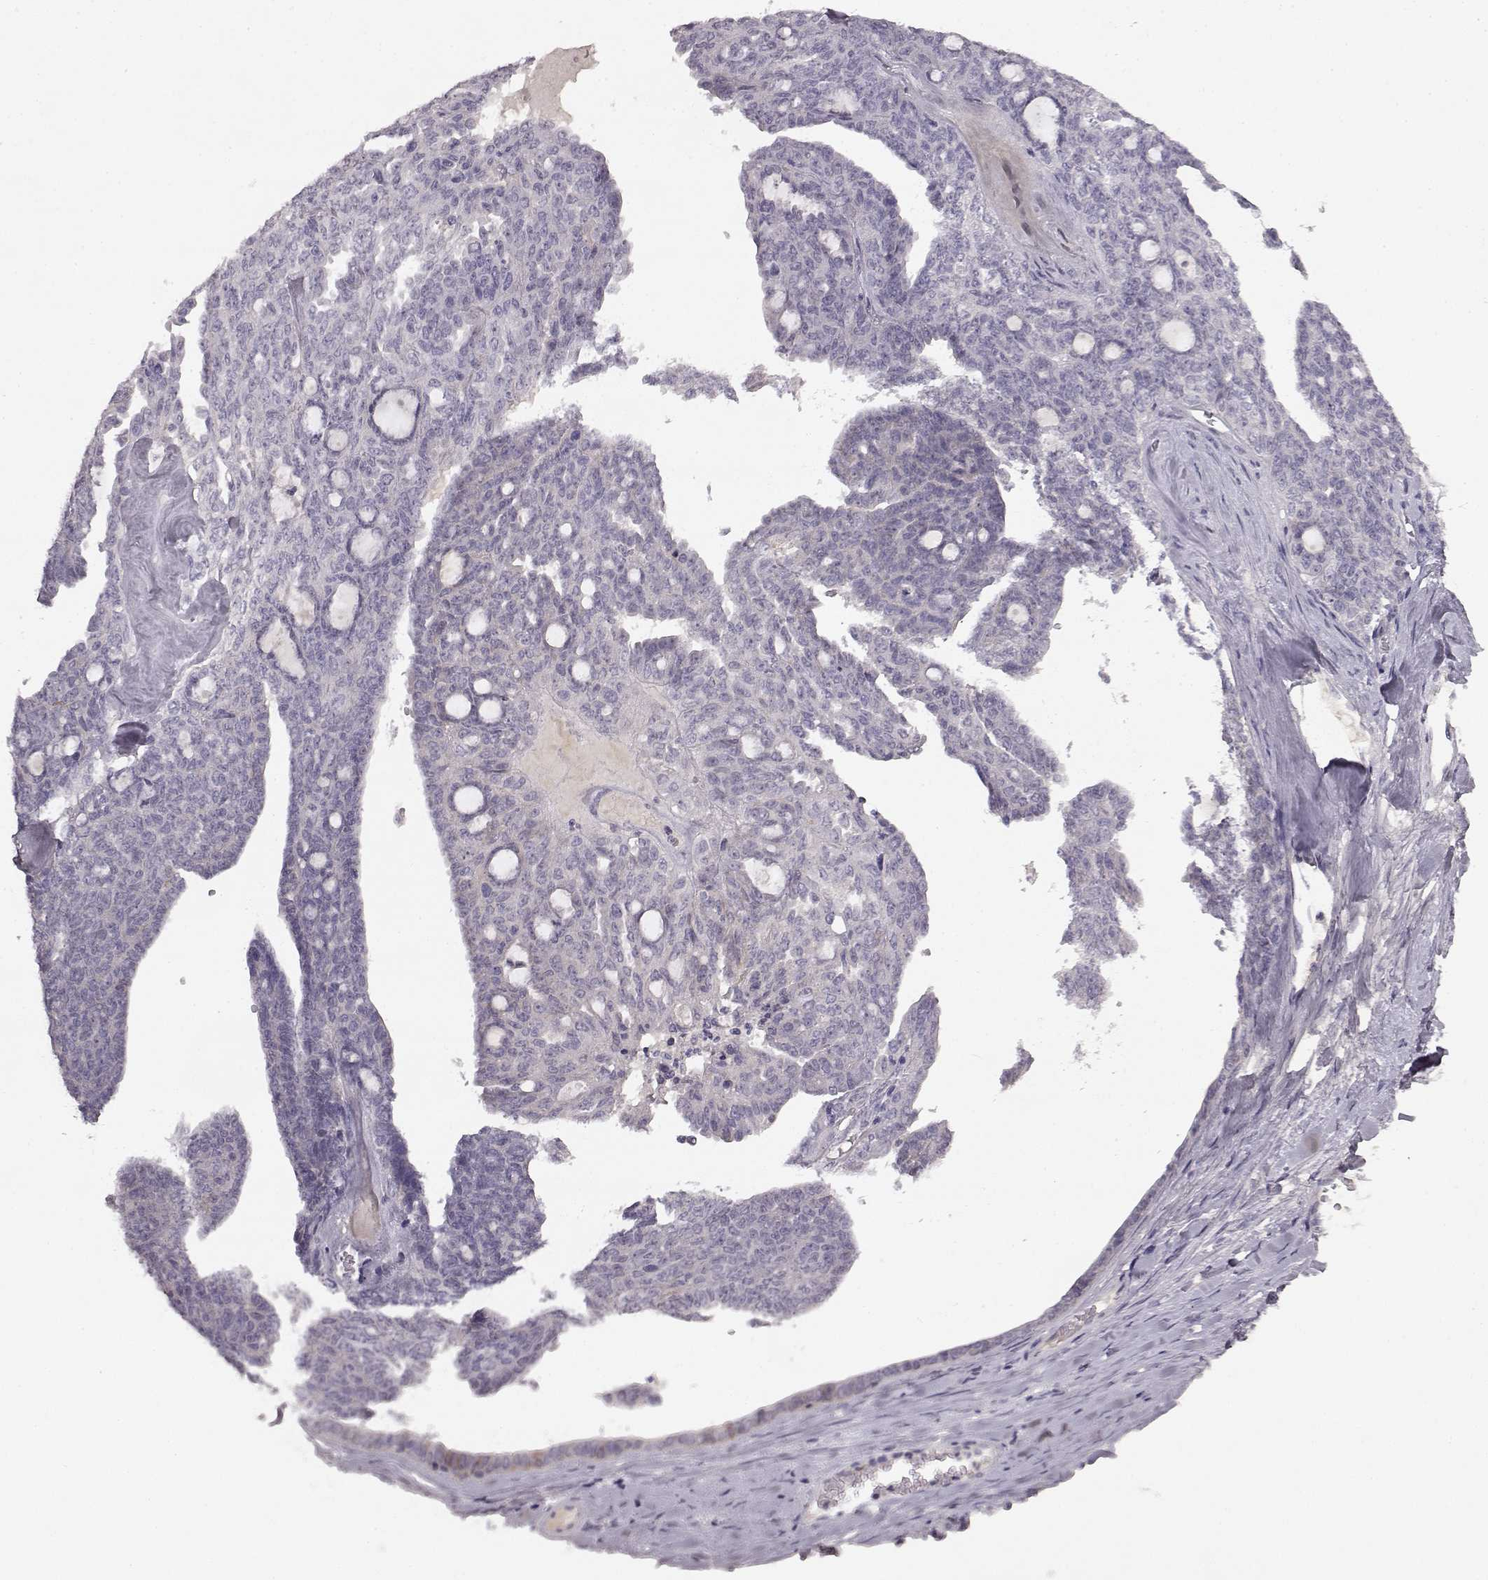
{"staining": {"intensity": "negative", "quantity": "none", "location": "none"}, "tissue": "ovarian cancer", "cell_type": "Tumor cells", "image_type": "cancer", "snomed": [{"axis": "morphology", "description": "Cystadenocarcinoma, serous, NOS"}, {"axis": "topography", "description": "Ovary"}], "caption": "This image is of ovarian serous cystadenocarcinoma stained with immunohistochemistry to label a protein in brown with the nuclei are counter-stained blue. There is no staining in tumor cells.", "gene": "SPAG17", "patient": {"sex": "female", "age": 71}}